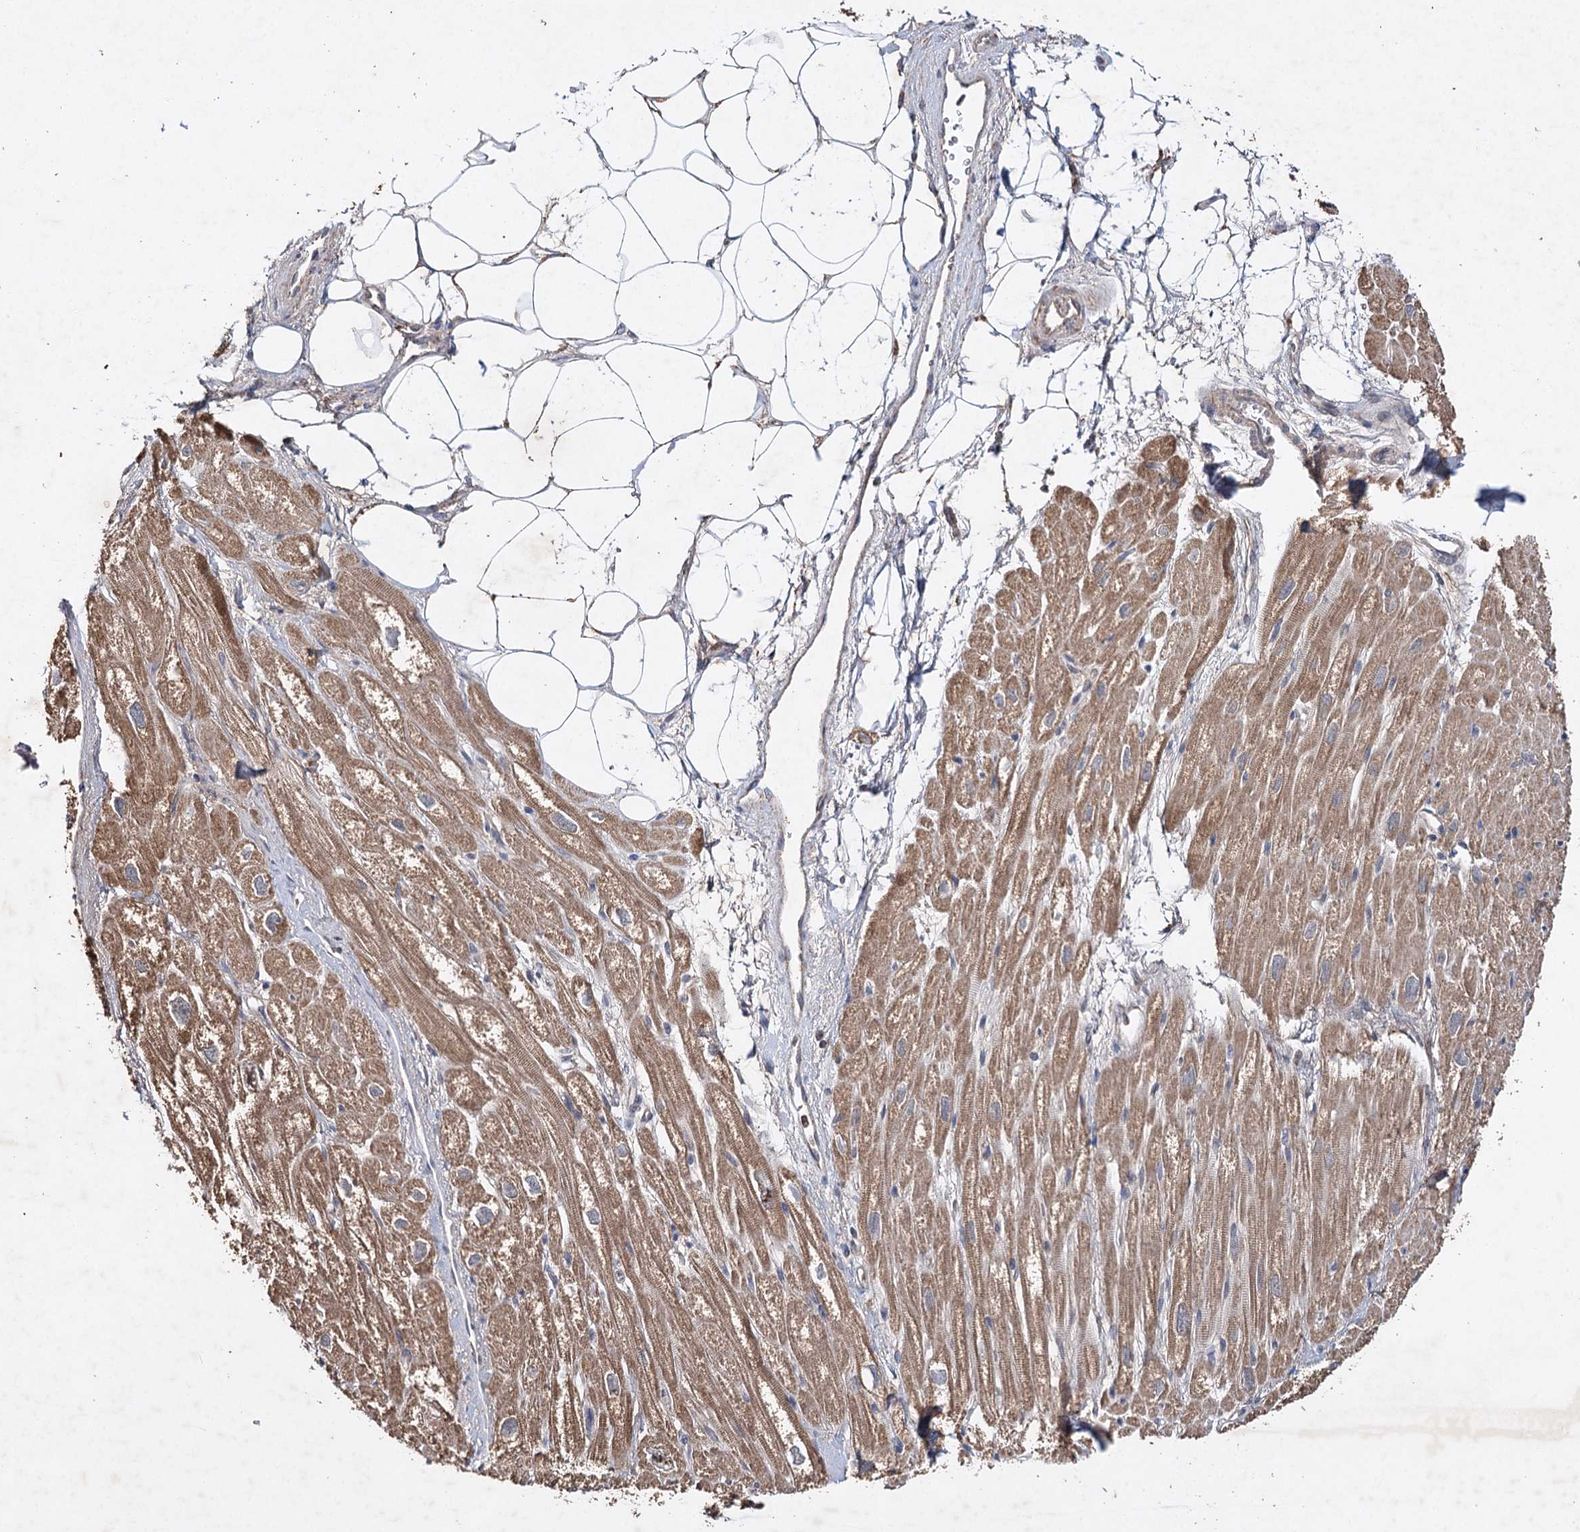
{"staining": {"intensity": "moderate", "quantity": ">75%", "location": "cytoplasmic/membranous"}, "tissue": "heart muscle", "cell_type": "Cardiomyocytes", "image_type": "normal", "snomed": [{"axis": "morphology", "description": "Normal tissue, NOS"}, {"axis": "topography", "description": "Heart"}], "caption": "Immunohistochemistry of unremarkable heart muscle shows medium levels of moderate cytoplasmic/membranous positivity in about >75% of cardiomyocytes. The staining is performed using DAB brown chromogen to label protein expression. The nuclei are counter-stained blue using hematoxylin.", "gene": "PIK3CB", "patient": {"sex": "male", "age": 50}}